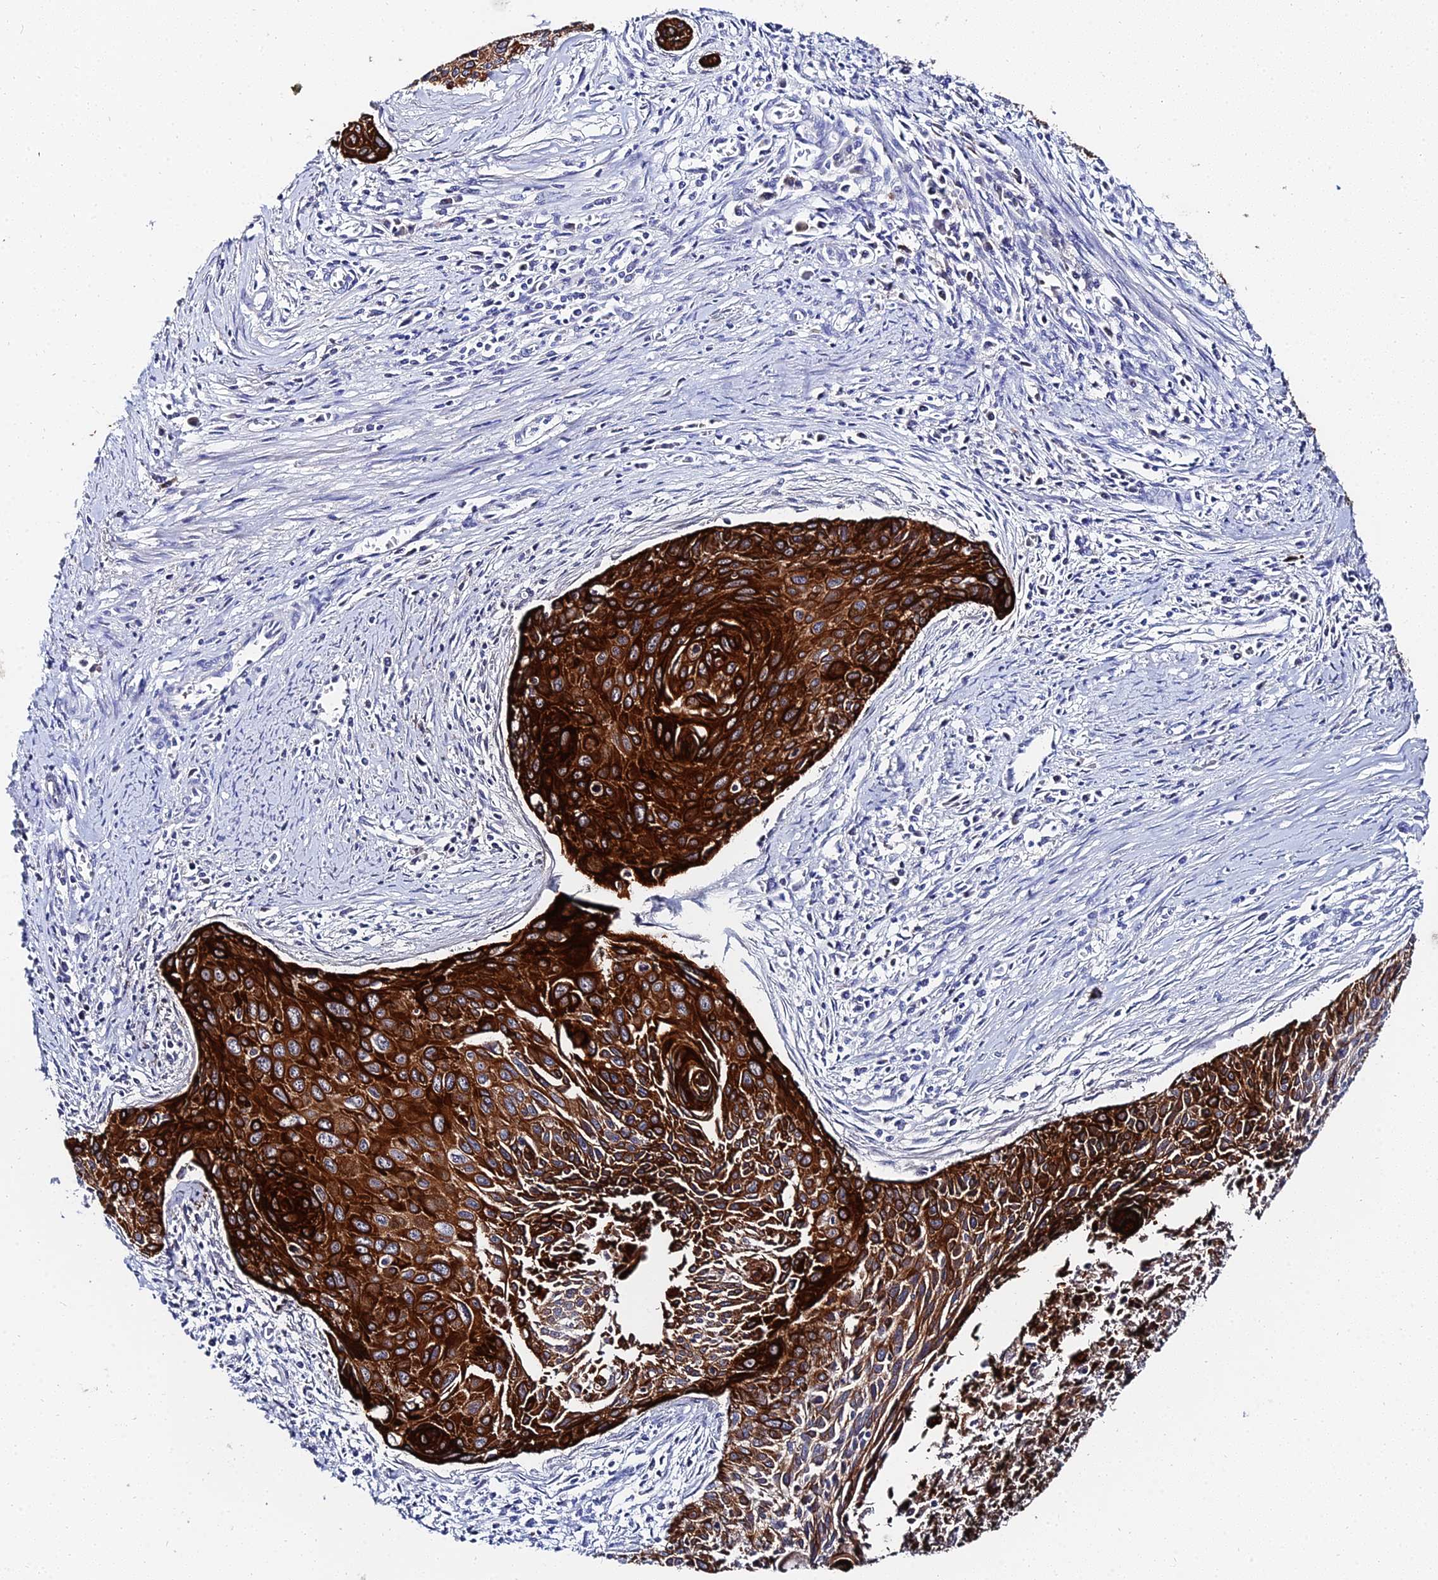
{"staining": {"intensity": "strong", "quantity": ">75%", "location": "cytoplasmic/membranous"}, "tissue": "cervical cancer", "cell_type": "Tumor cells", "image_type": "cancer", "snomed": [{"axis": "morphology", "description": "Squamous cell carcinoma, NOS"}, {"axis": "topography", "description": "Cervix"}], "caption": "Brown immunohistochemical staining in human cervical cancer reveals strong cytoplasmic/membranous positivity in about >75% of tumor cells.", "gene": "KRT17", "patient": {"sex": "female", "age": 55}}